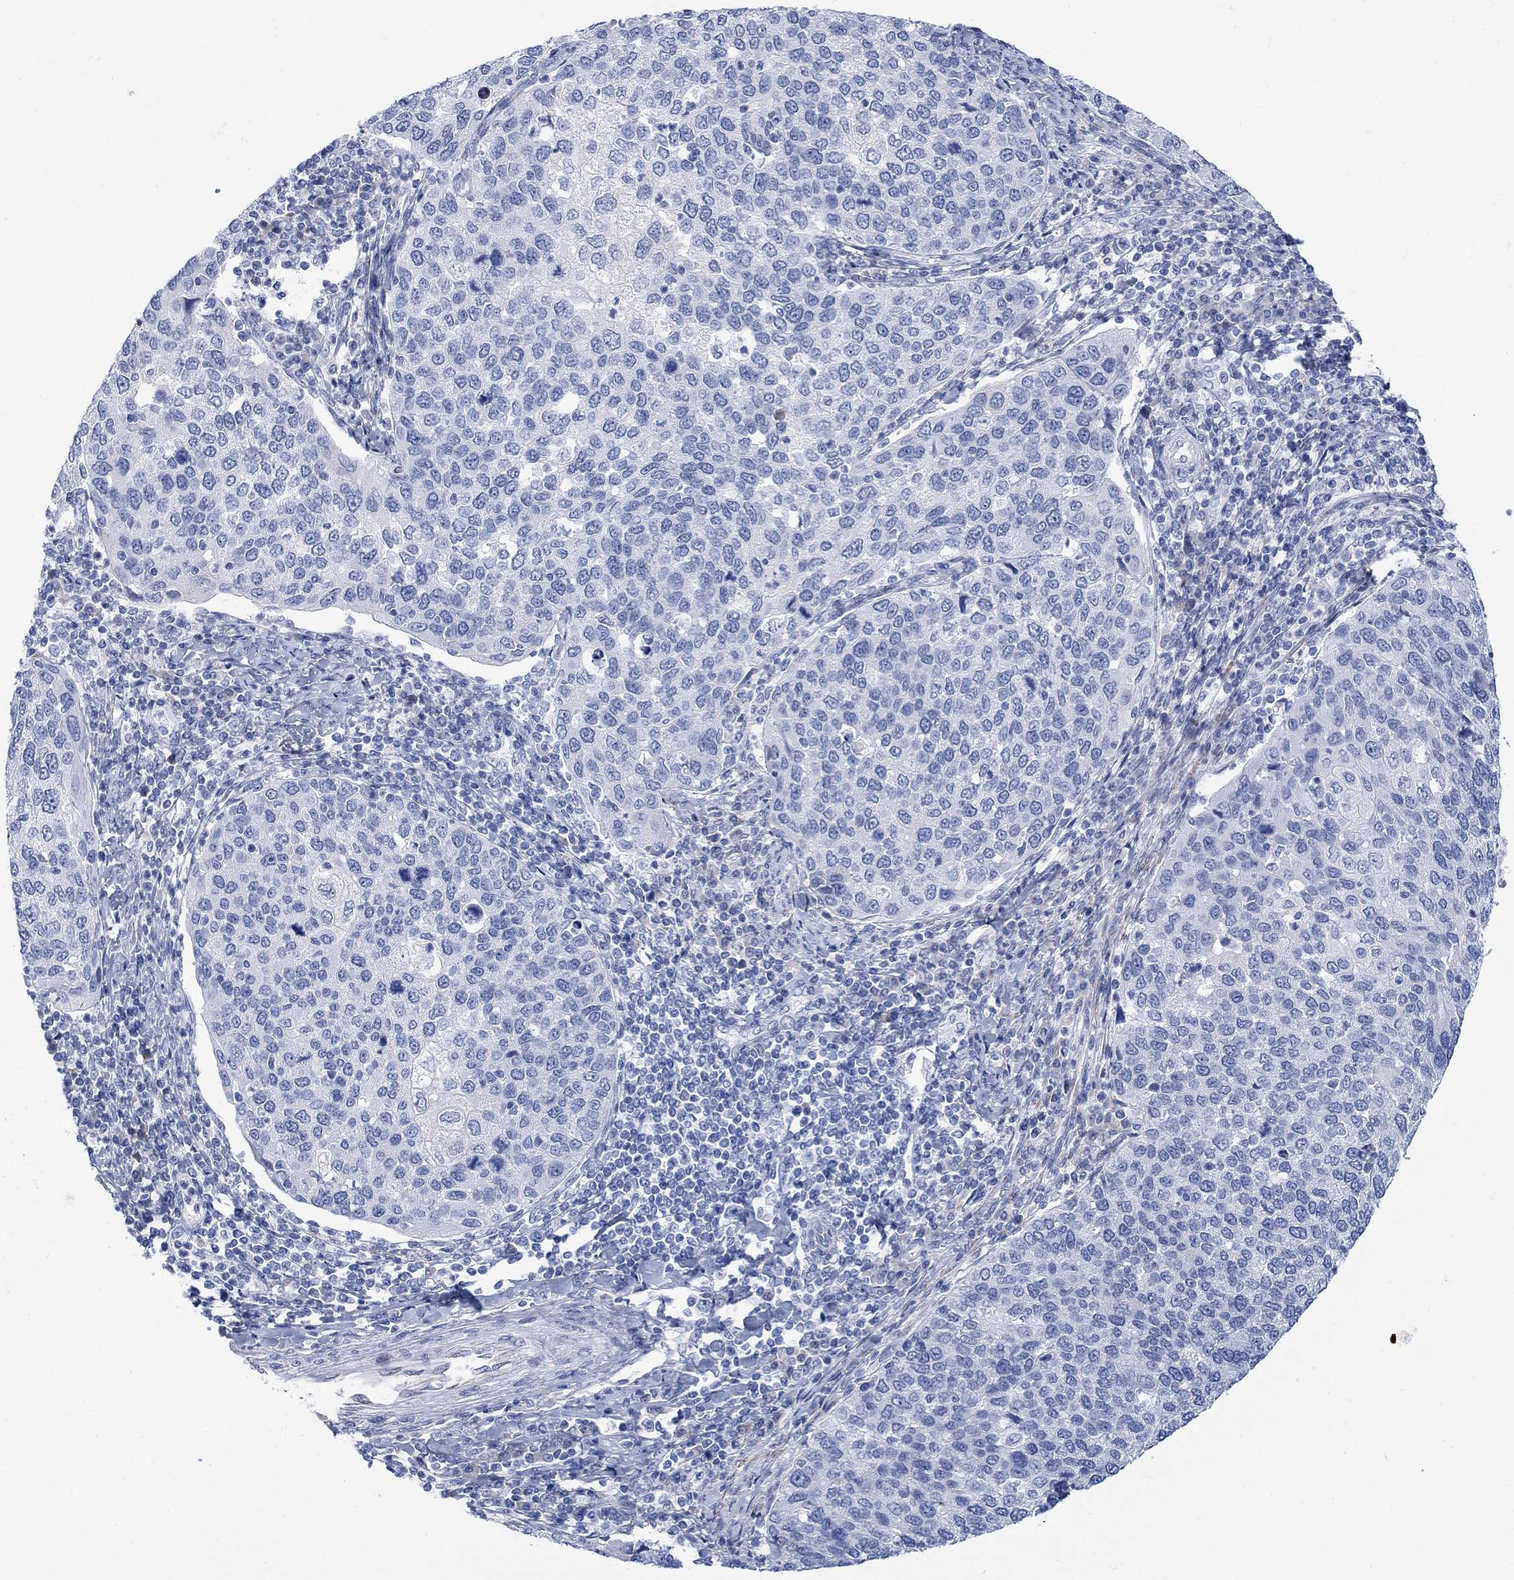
{"staining": {"intensity": "negative", "quantity": "none", "location": "none"}, "tissue": "cervical cancer", "cell_type": "Tumor cells", "image_type": "cancer", "snomed": [{"axis": "morphology", "description": "Squamous cell carcinoma, NOS"}, {"axis": "topography", "description": "Cervix"}], "caption": "Protein analysis of cervical squamous cell carcinoma displays no significant staining in tumor cells.", "gene": "MYL1", "patient": {"sex": "female", "age": 54}}